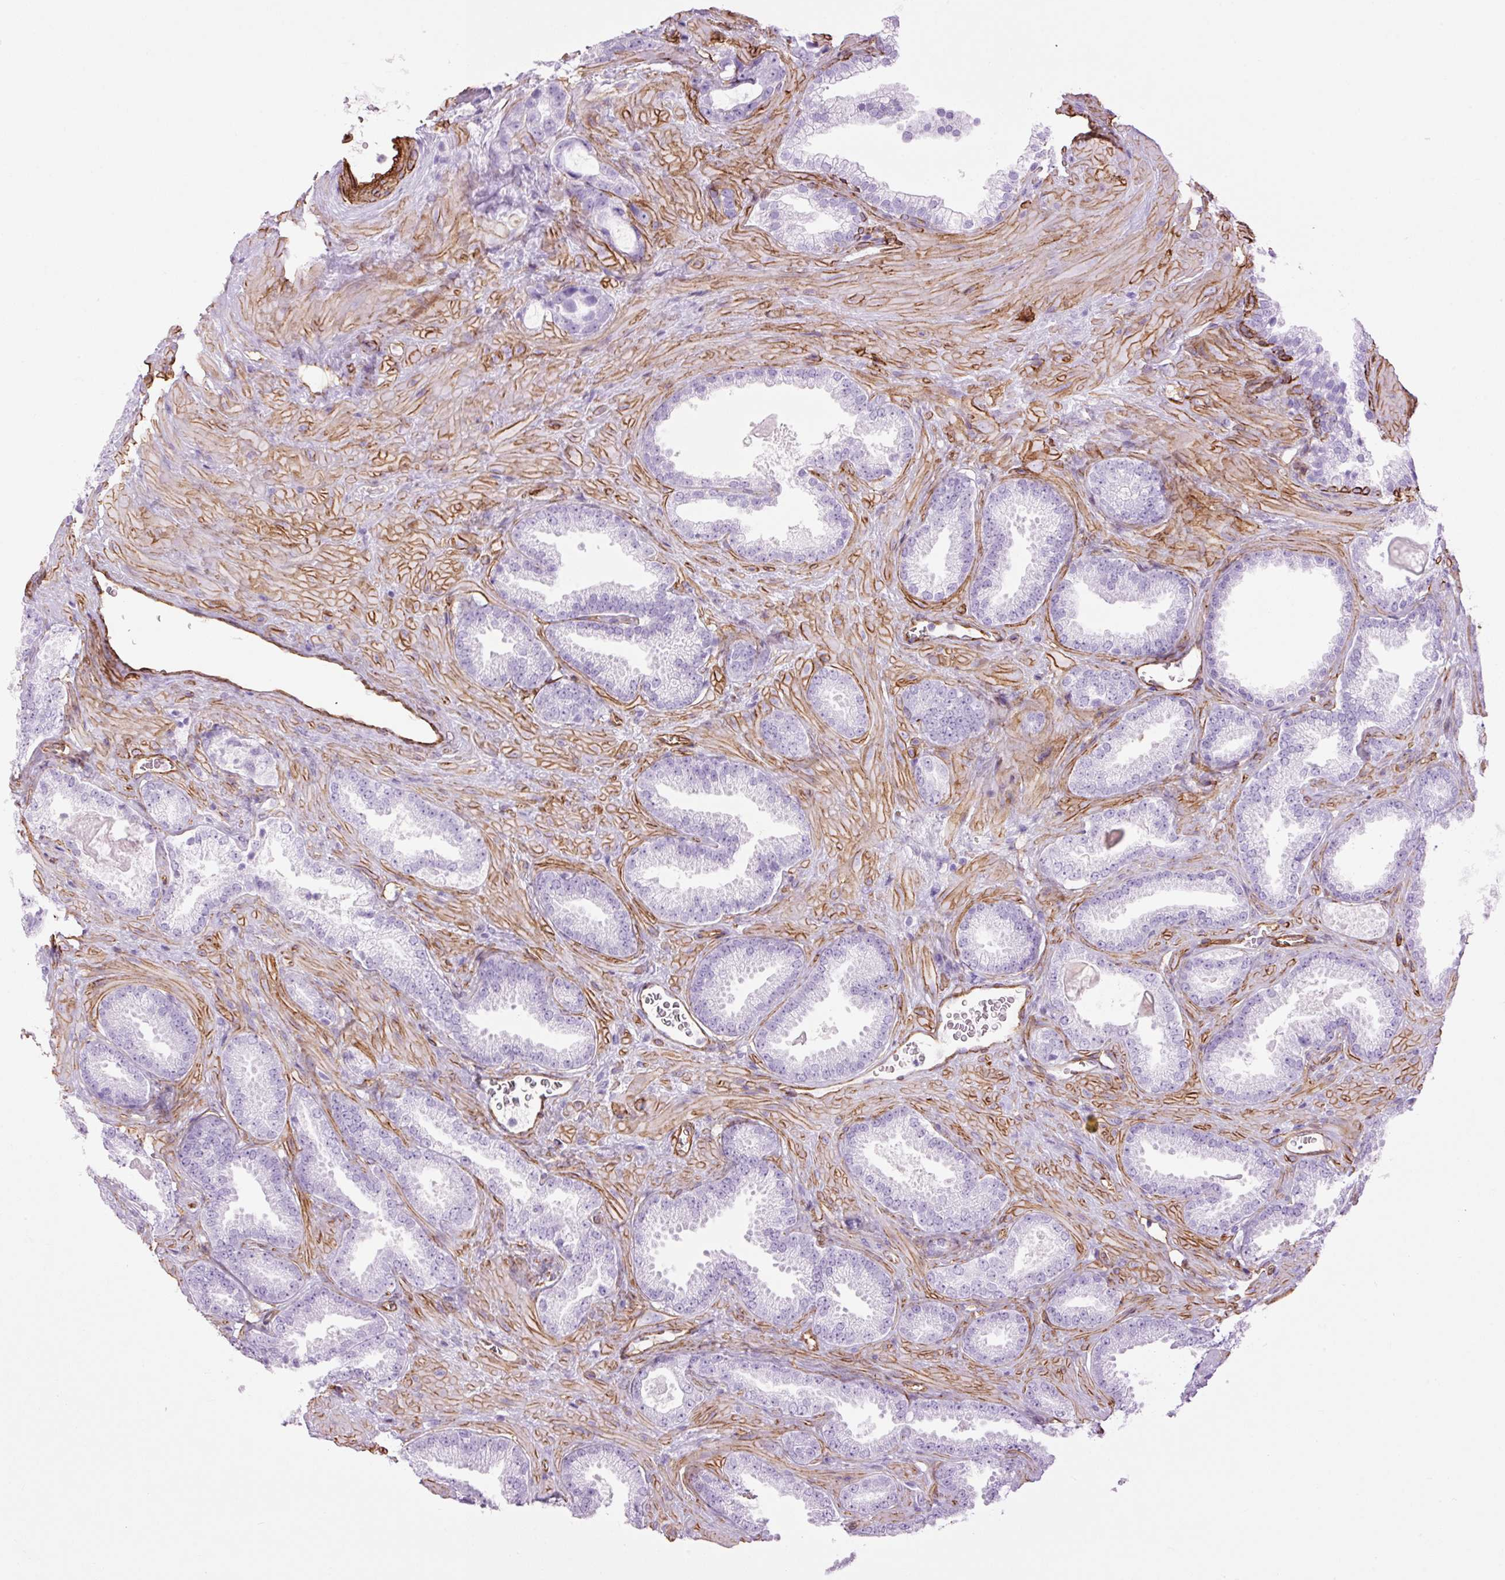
{"staining": {"intensity": "negative", "quantity": "none", "location": "none"}, "tissue": "prostate cancer", "cell_type": "Tumor cells", "image_type": "cancer", "snomed": [{"axis": "morphology", "description": "Adenocarcinoma, Low grade"}, {"axis": "topography", "description": "Prostate"}], "caption": "DAB immunohistochemical staining of human prostate adenocarcinoma (low-grade) shows no significant staining in tumor cells.", "gene": "CAV1", "patient": {"sex": "male", "age": 62}}